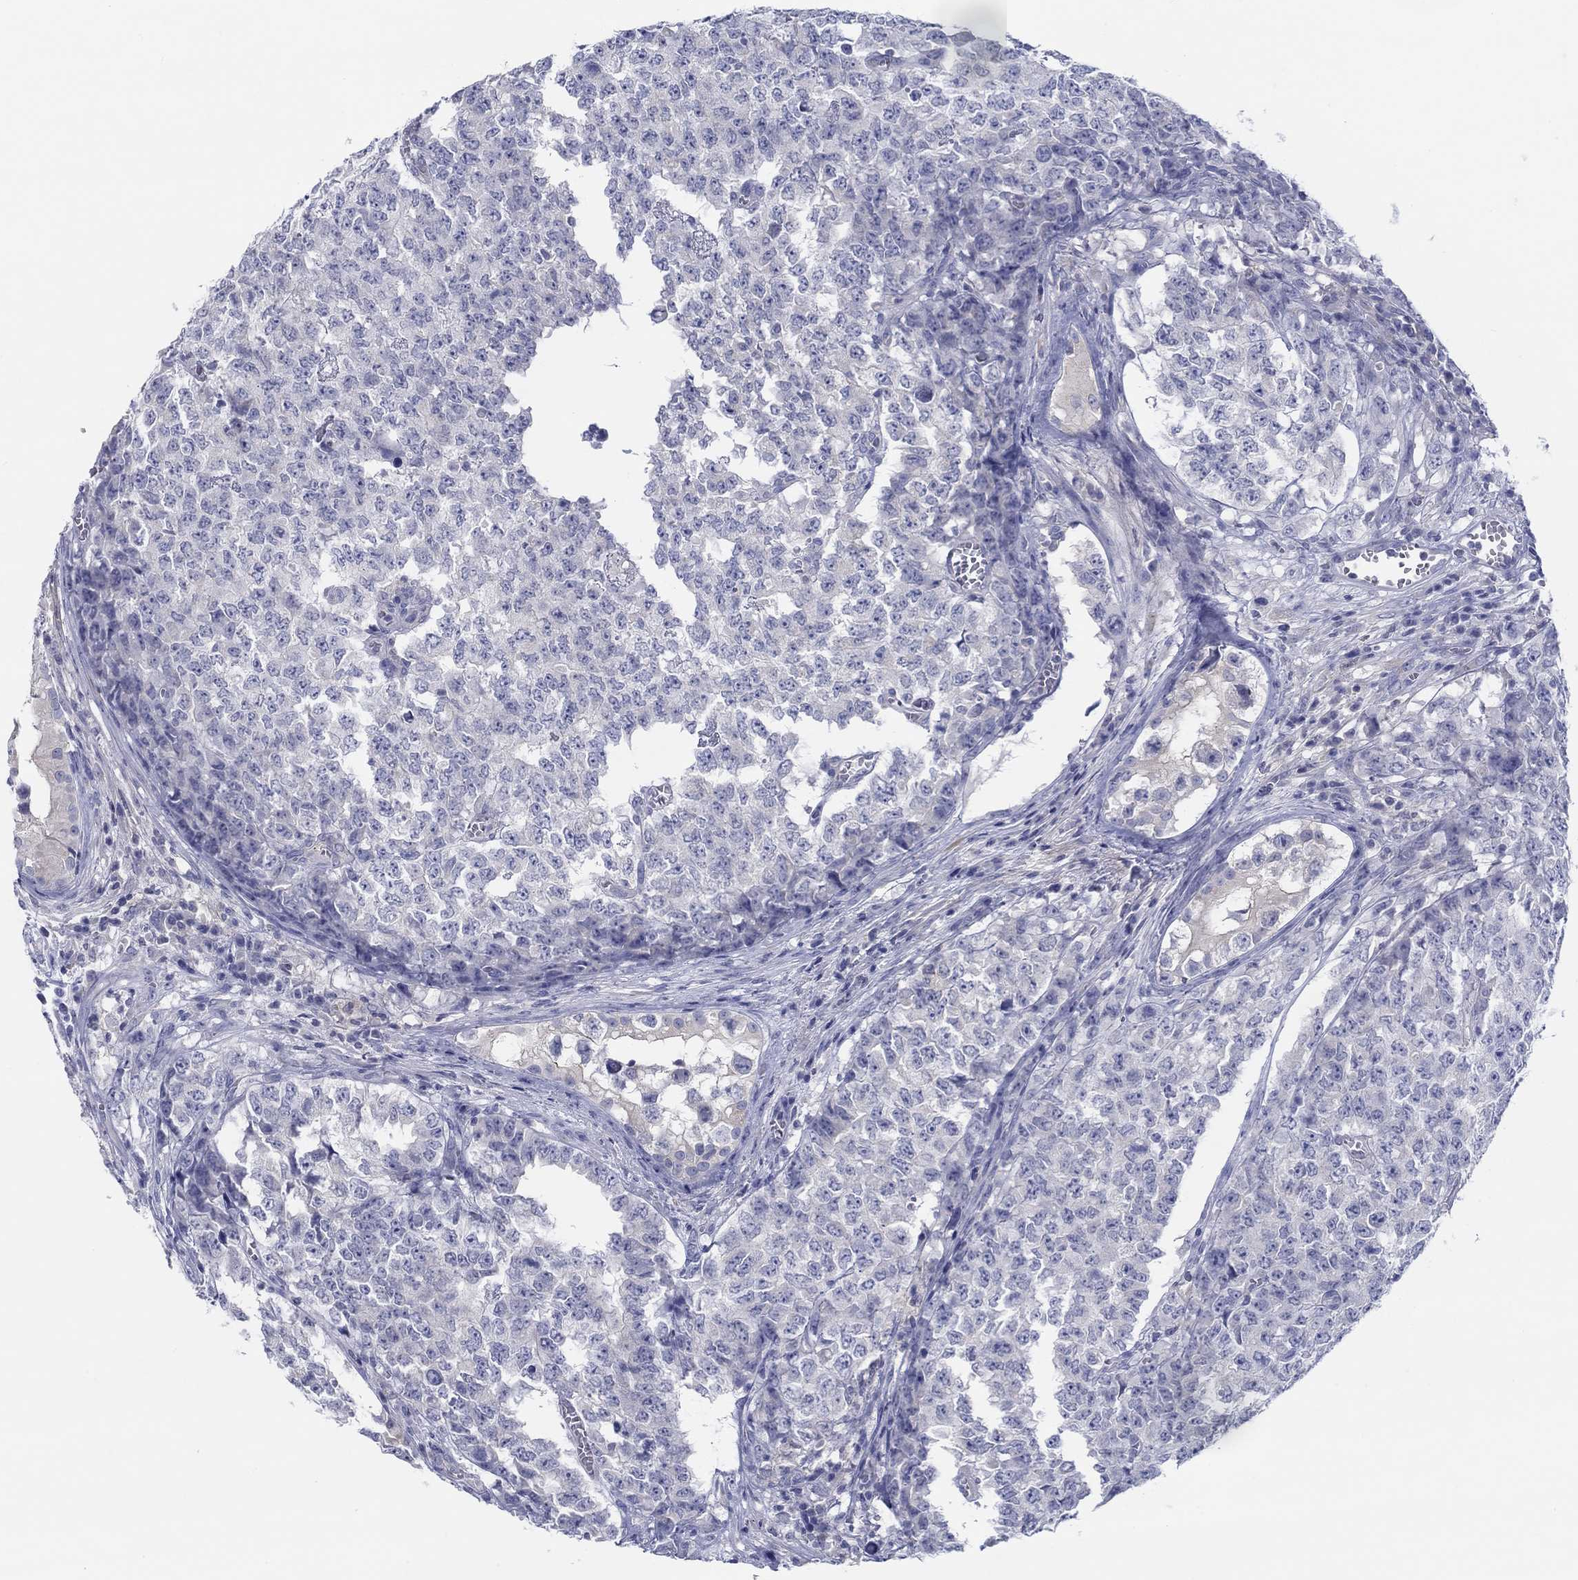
{"staining": {"intensity": "negative", "quantity": "none", "location": "none"}, "tissue": "testis cancer", "cell_type": "Tumor cells", "image_type": "cancer", "snomed": [{"axis": "morphology", "description": "Carcinoma, Embryonal, NOS"}, {"axis": "topography", "description": "Testis"}], "caption": "This is an immunohistochemistry (IHC) micrograph of human embryonal carcinoma (testis). There is no staining in tumor cells.", "gene": "HAPLN4", "patient": {"sex": "male", "age": 23}}